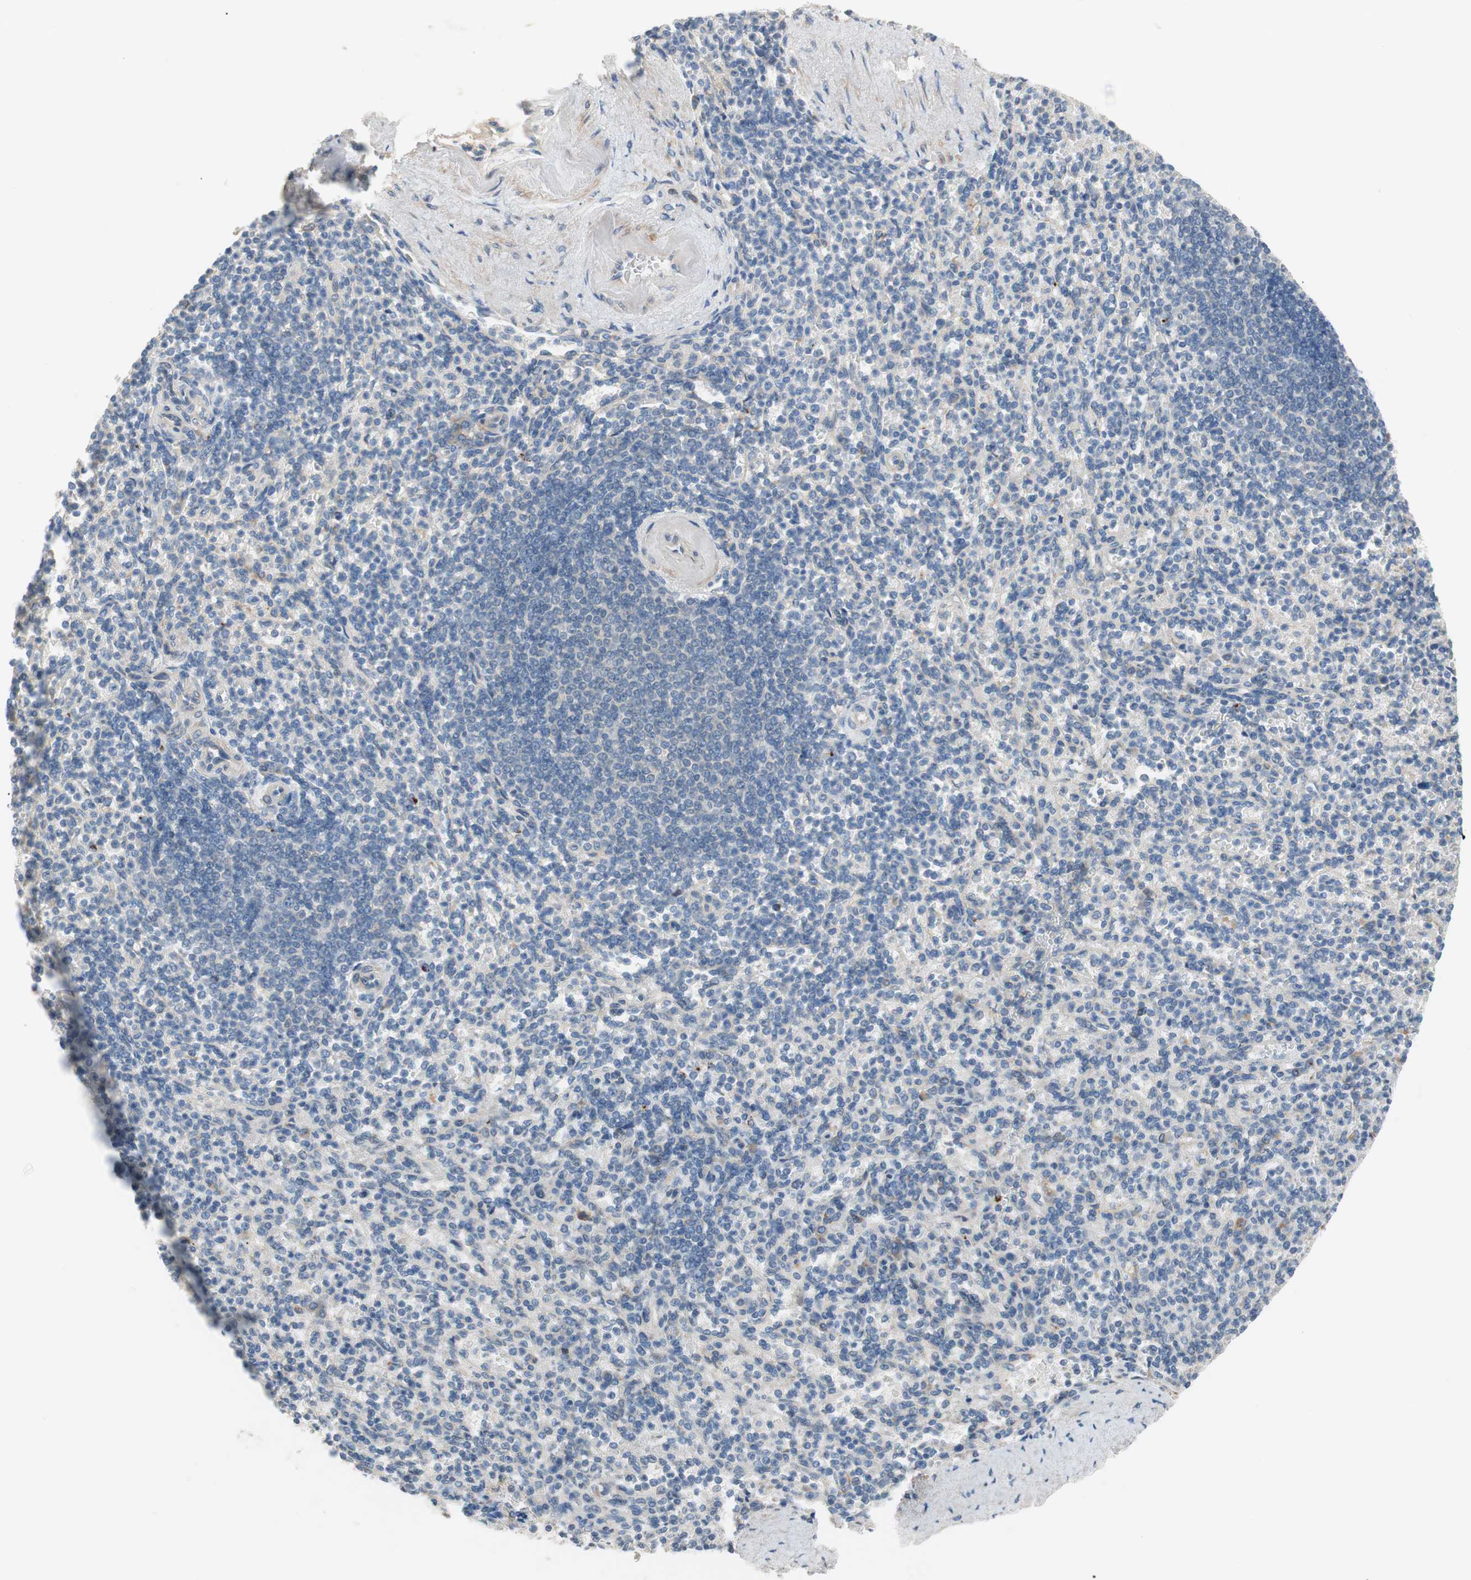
{"staining": {"intensity": "negative", "quantity": "none", "location": "none"}, "tissue": "spleen", "cell_type": "Cells in red pulp", "image_type": "normal", "snomed": [{"axis": "morphology", "description": "Normal tissue, NOS"}, {"axis": "topography", "description": "Spleen"}], "caption": "Immunohistochemistry (IHC) of normal spleen shows no expression in cells in red pulp. The staining was performed using DAB (3,3'-diaminobenzidine) to visualize the protein expression in brown, while the nuclei were stained in blue with hematoxylin (Magnification: 20x).", "gene": "FADS2", "patient": {"sex": "female", "age": 74}}